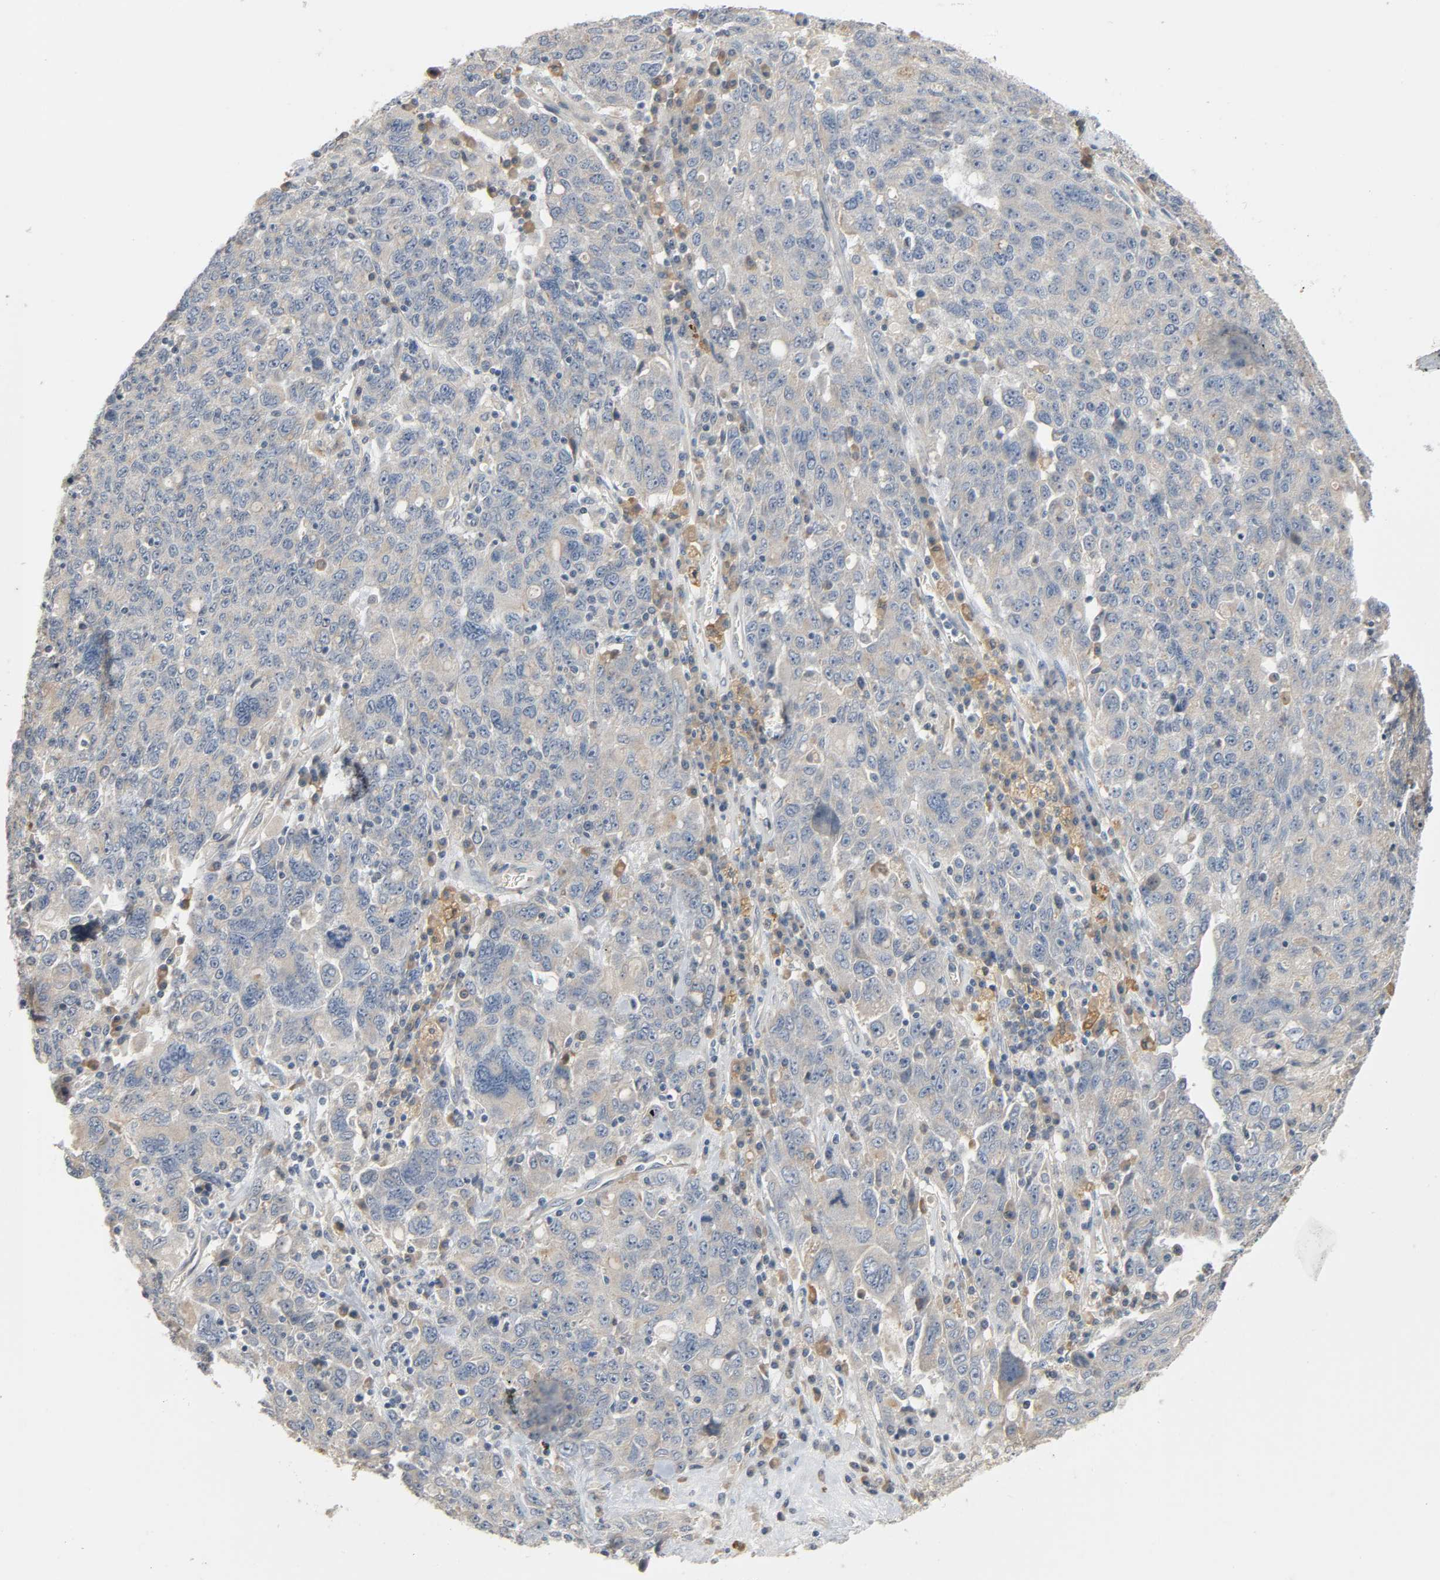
{"staining": {"intensity": "weak", "quantity": "25%-75%", "location": "cytoplasmic/membranous"}, "tissue": "ovarian cancer", "cell_type": "Tumor cells", "image_type": "cancer", "snomed": [{"axis": "morphology", "description": "Carcinoma, endometroid"}, {"axis": "topography", "description": "Ovary"}], "caption": "There is low levels of weak cytoplasmic/membranous expression in tumor cells of endometroid carcinoma (ovarian), as demonstrated by immunohistochemical staining (brown color).", "gene": "LIMCH1", "patient": {"sex": "female", "age": 62}}